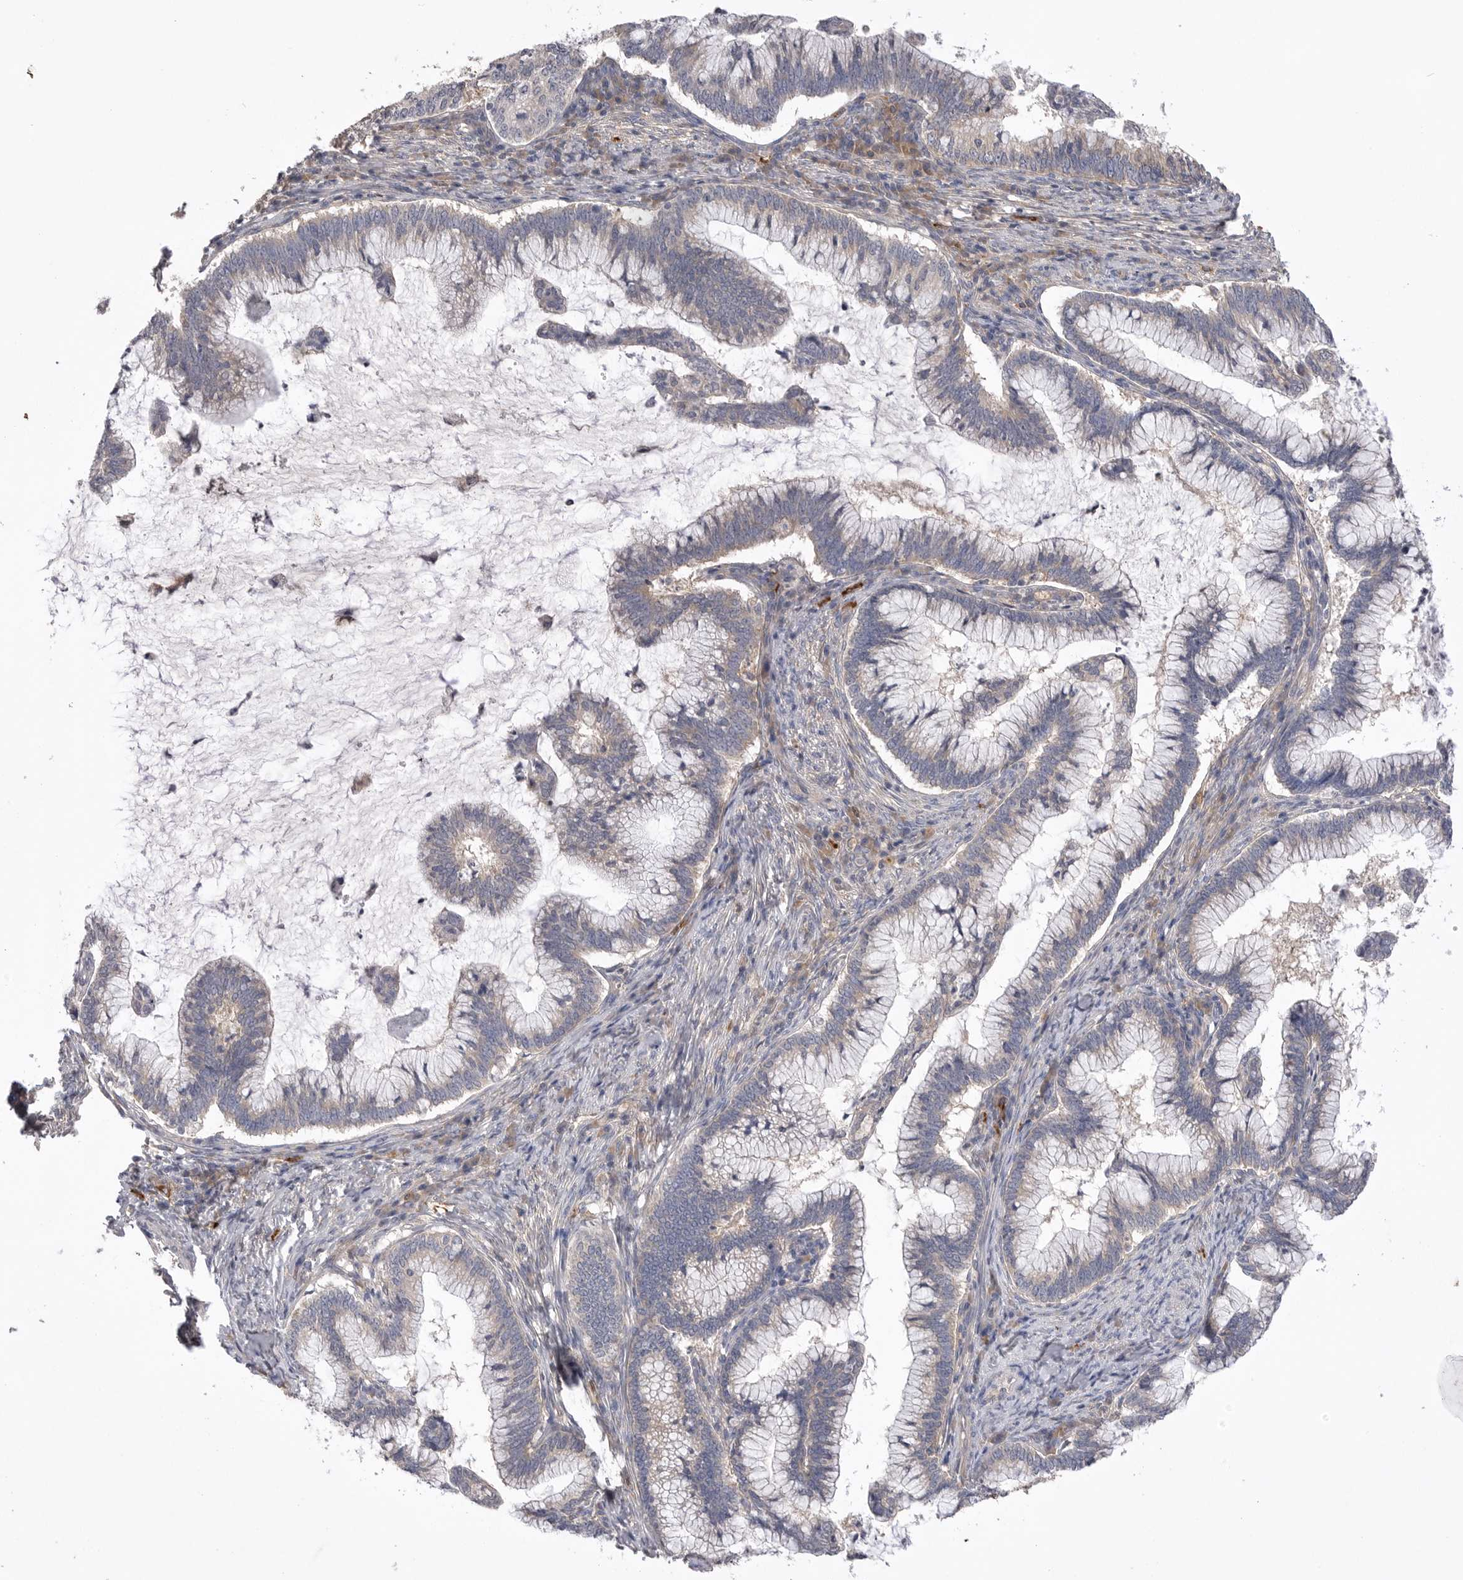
{"staining": {"intensity": "weak", "quantity": "<25%", "location": "cytoplasmic/membranous"}, "tissue": "cervical cancer", "cell_type": "Tumor cells", "image_type": "cancer", "snomed": [{"axis": "morphology", "description": "Adenocarcinoma, NOS"}, {"axis": "topography", "description": "Cervix"}], "caption": "The IHC micrograph has no significant staining in tumor cells of cervical cancer tissue. (DAB (3,3'-diaminobenzidine) immunohistochemistry (IHC), high magnification).", "gene": "VAC14", "patient": {"sex": "female", "age": 36}}